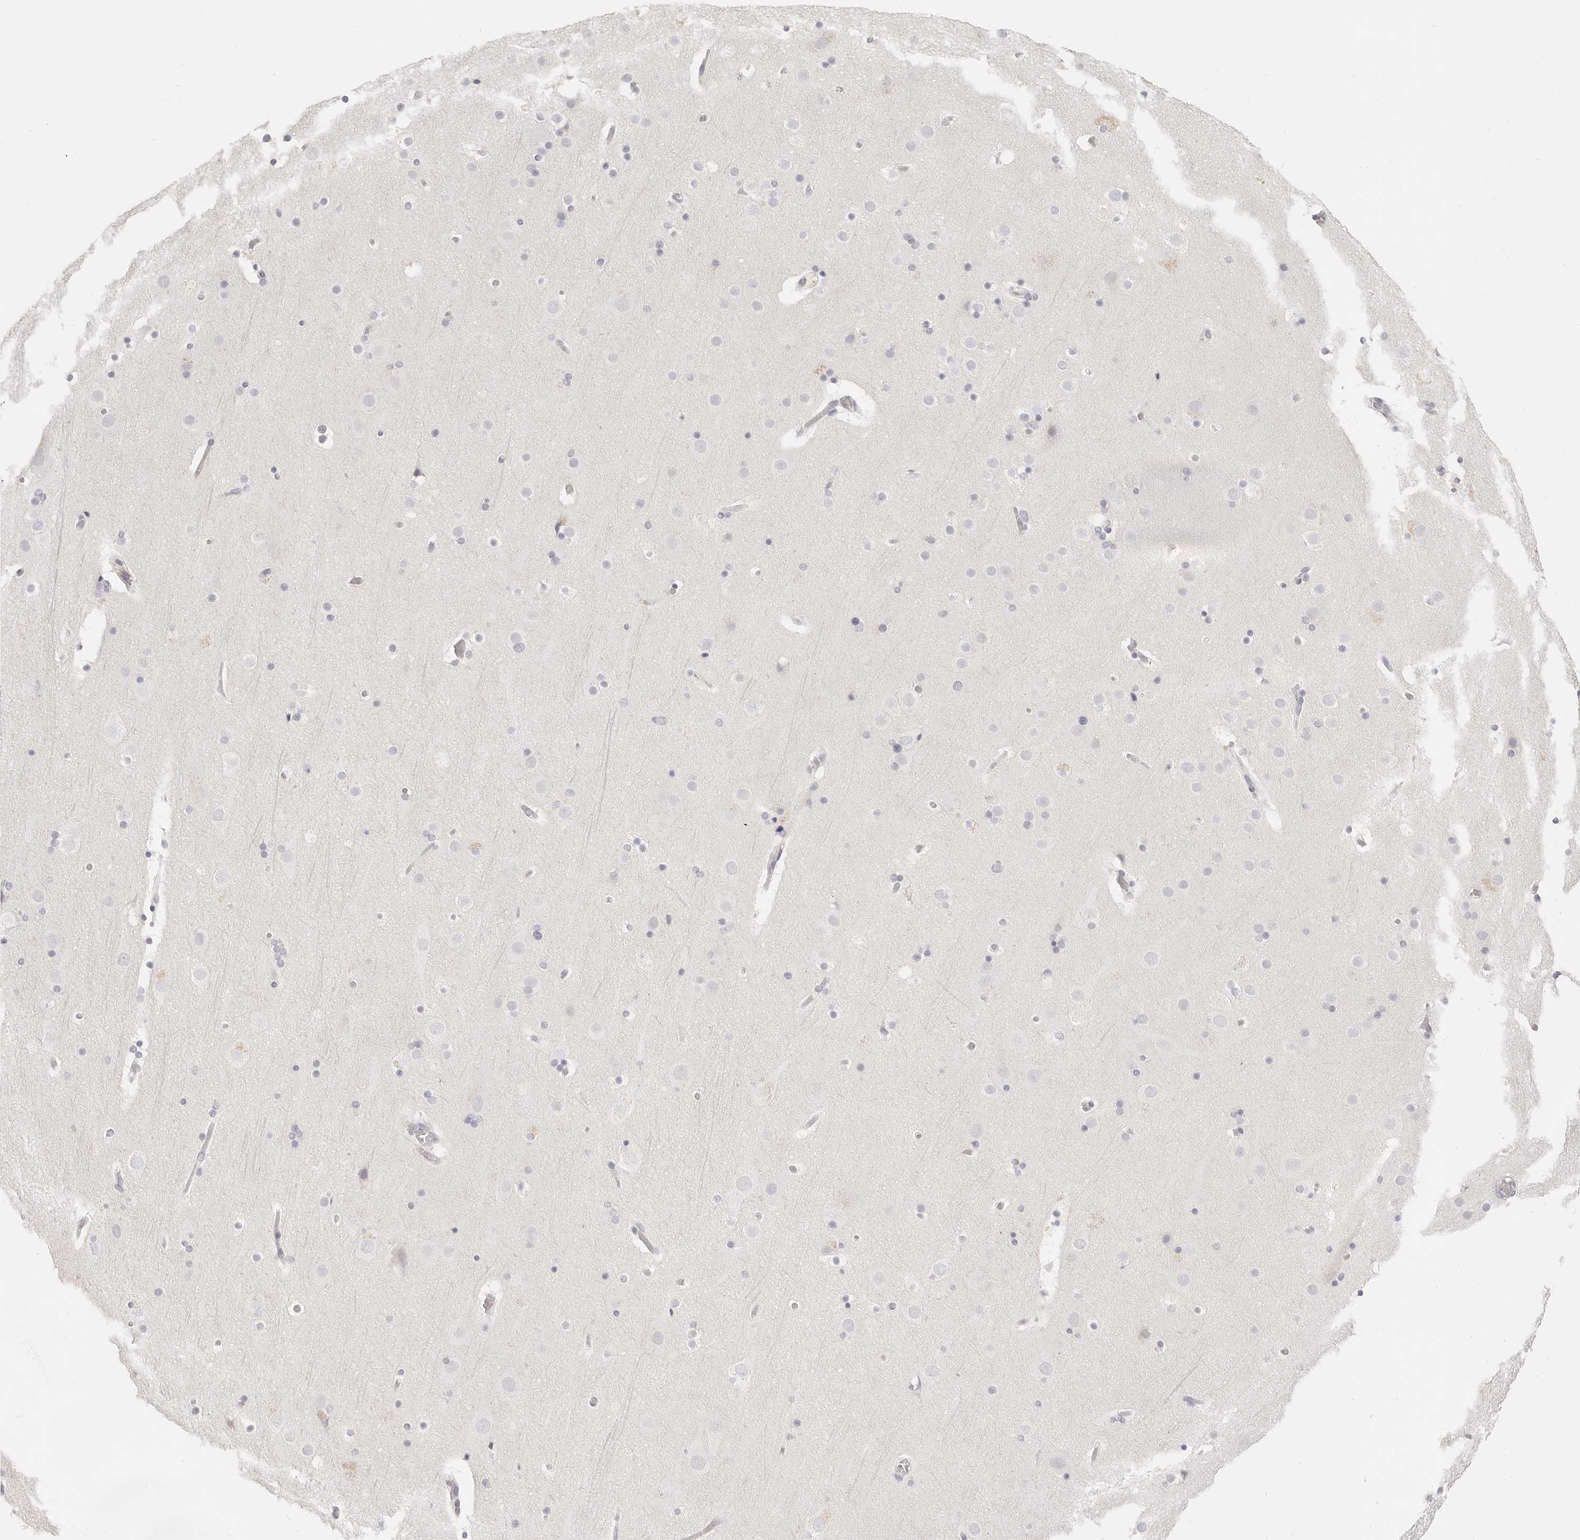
{"staining": {"intensity": "negative", "quantity": "none", "location": "none"}, "tissue": "cerebral cortex", "cell_type": "Endothelial cells", "image_type": "normal", "snomed": [{"axis": "morphology", "description": "Normal tissue, NOS"}, {"axis": "topography", "description": "Cerebral cortex"}], "caption": "An immunohistochemistry image of unremarkable cerebral cortex is shown. There is no staining in endothelial cells of cerebral cortex.", "gene": "EPCAM", "patient": {"sex": "male", "age": 57}}